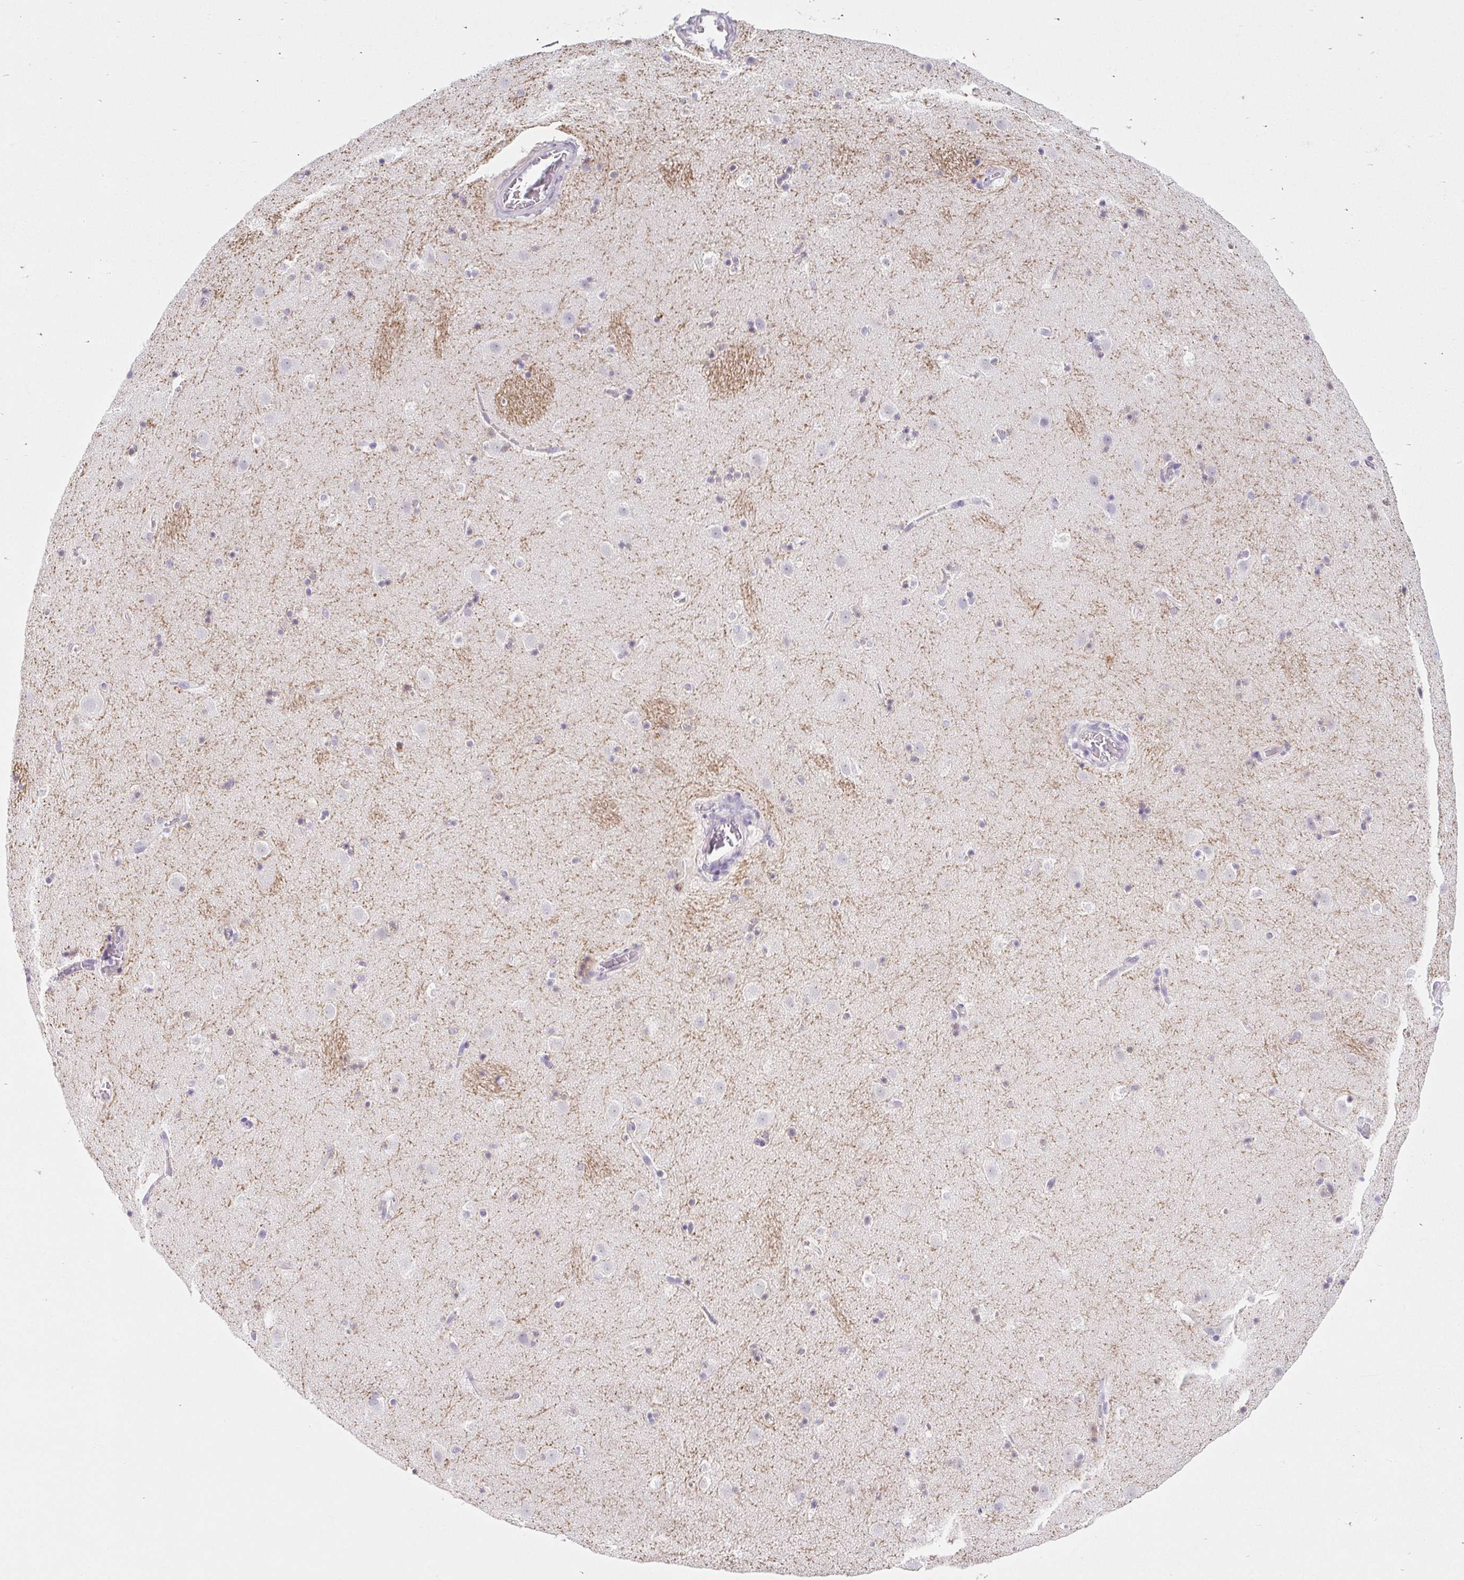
{"staining": {"intensity": "negative", "quantity": "none", "location": "none"}, "tissue": "caudate", "cell_type": "Glial cells", "image_type": "normal", "snomed": [{"axis": "morphology", "description": "Normal tissue, NOS"}, {"axis": "topography", "description": "Lateral ventricle wall"}], "caption": "Immunohistochemistry image of benign human caudate stained for a protein (brown), which shows no expression in glial cells. The staining was performed using DAB to visualize the protein expression in brown, while the nuclei were stained in blue with hematoxylin (Magnification: 20x).", "gene": "BCAS1", "patient": {"sex": "male", "age": 37}}